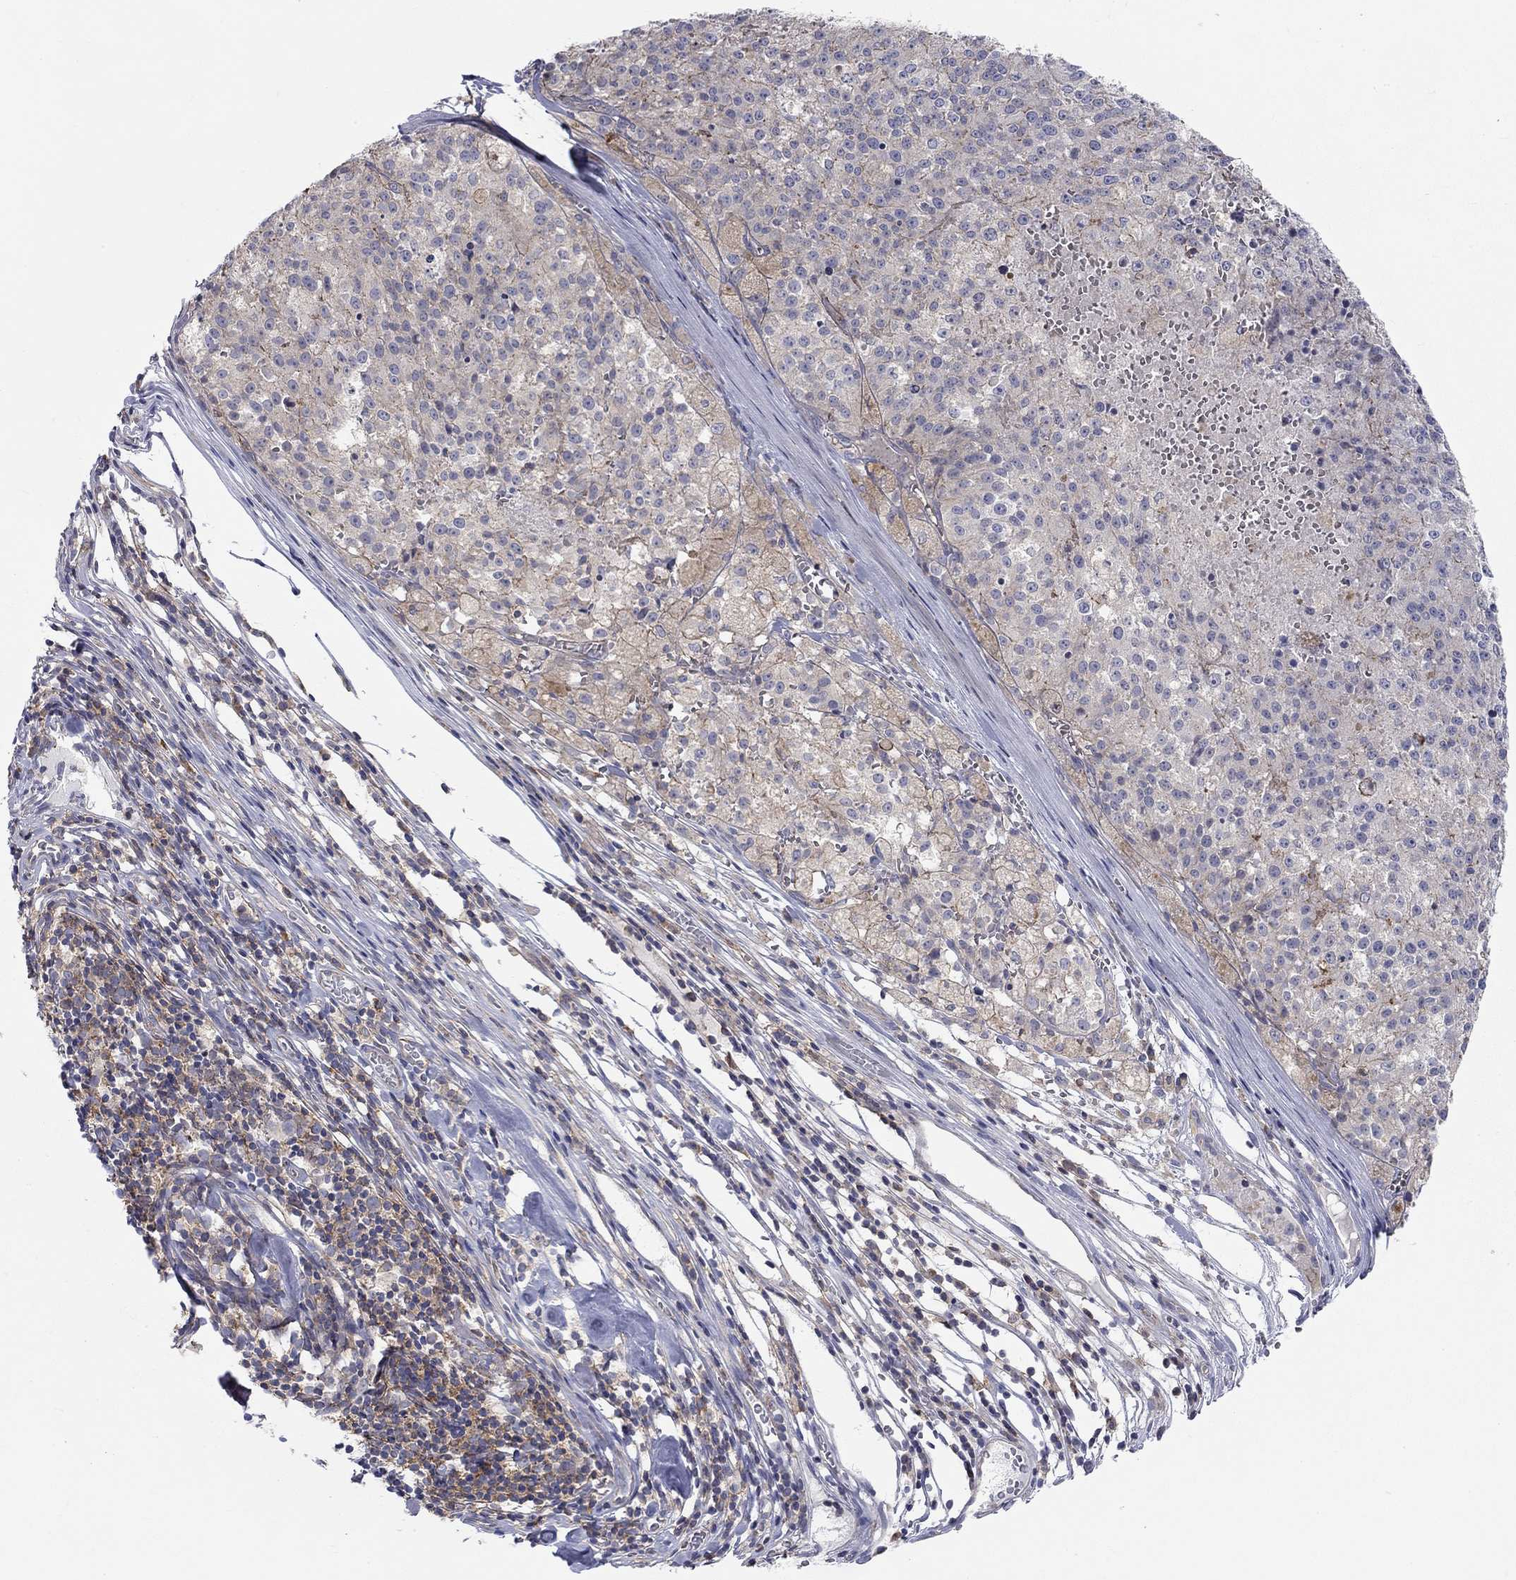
{"staining": {"intensity": "weak", "quantity": "<25%", "location": "cytoplasmic/membranous"}, "tissue": "melanoma", "cell_type": "Tumor cells", "image_type": "cancer", "snomed": [{"axis": "morphology", "description": "Malignant melanoma, Metastatic site"}, {"axis": "topography", "description": "Lymph node"}], "caption": "Immunohistochemistry micrograph of malignant melanoma (metastatic site) stained for a protein (brown), which shows no positivity in tumor cells.", "gene": "PCDHGA10", "patient": {"sex": "female", "age": 64}}